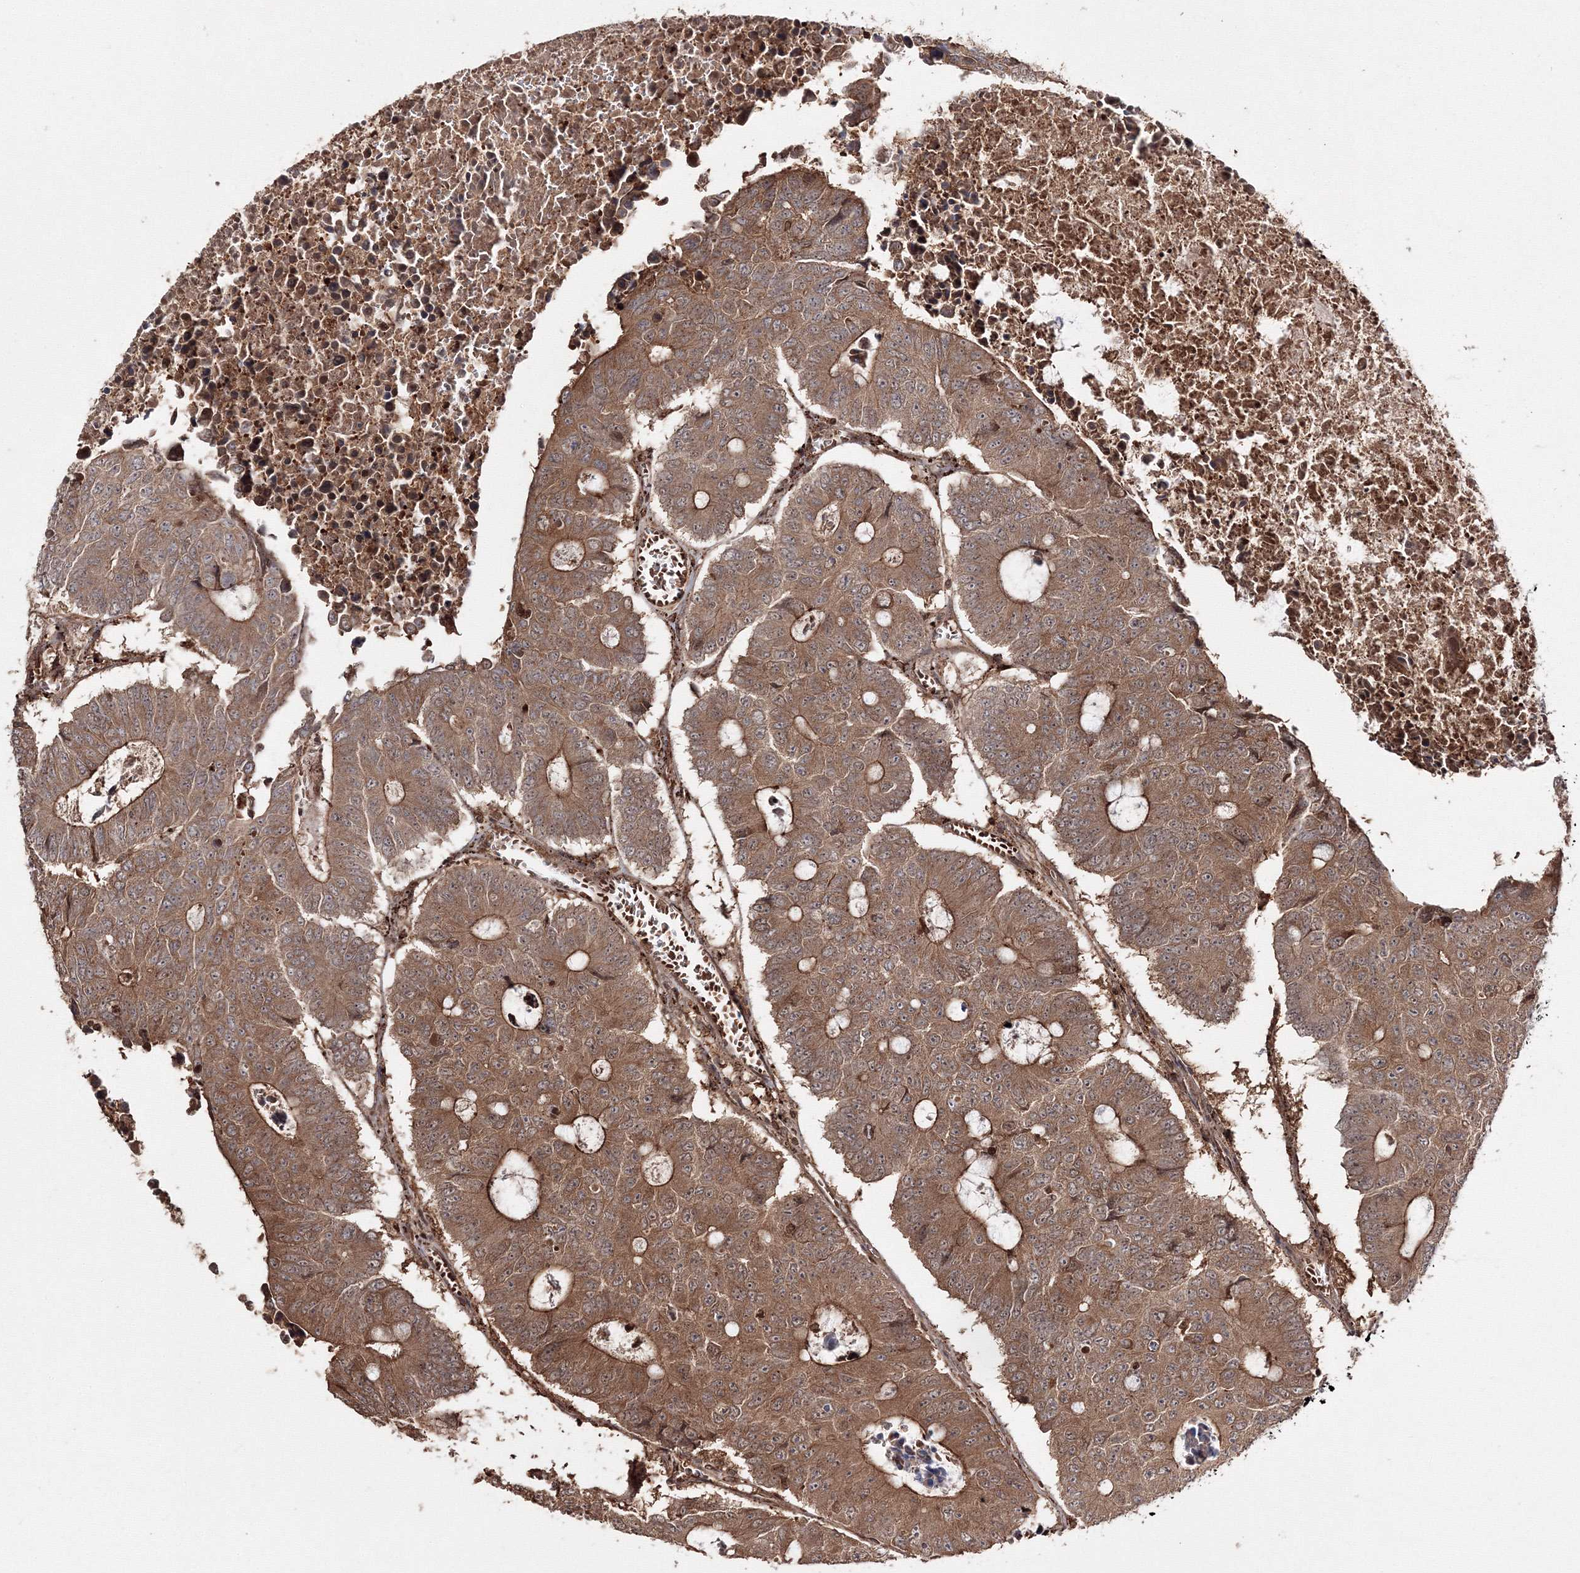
{"staining": {"intensity": "strong", "quantity": ">75%", "location": "cytoplasmic/membranous"}, "tissue": "colorectal cancer", "cell_type": "Tumor cells", "image_type": "cancer", "snomed": [{"axis": "morphology", "description": "Adenocarcinoma, NOS"}, {"axis": "topography", "description": "Colon"}], "caption": "Human colorectal adenocarcinoma stained for a protein (brown) reveals strong cytoplasmic/membranous positive expression in about >75% of tumor cells.", "gene": "DDO", "patient": {"sex": "male", "age": 87}}